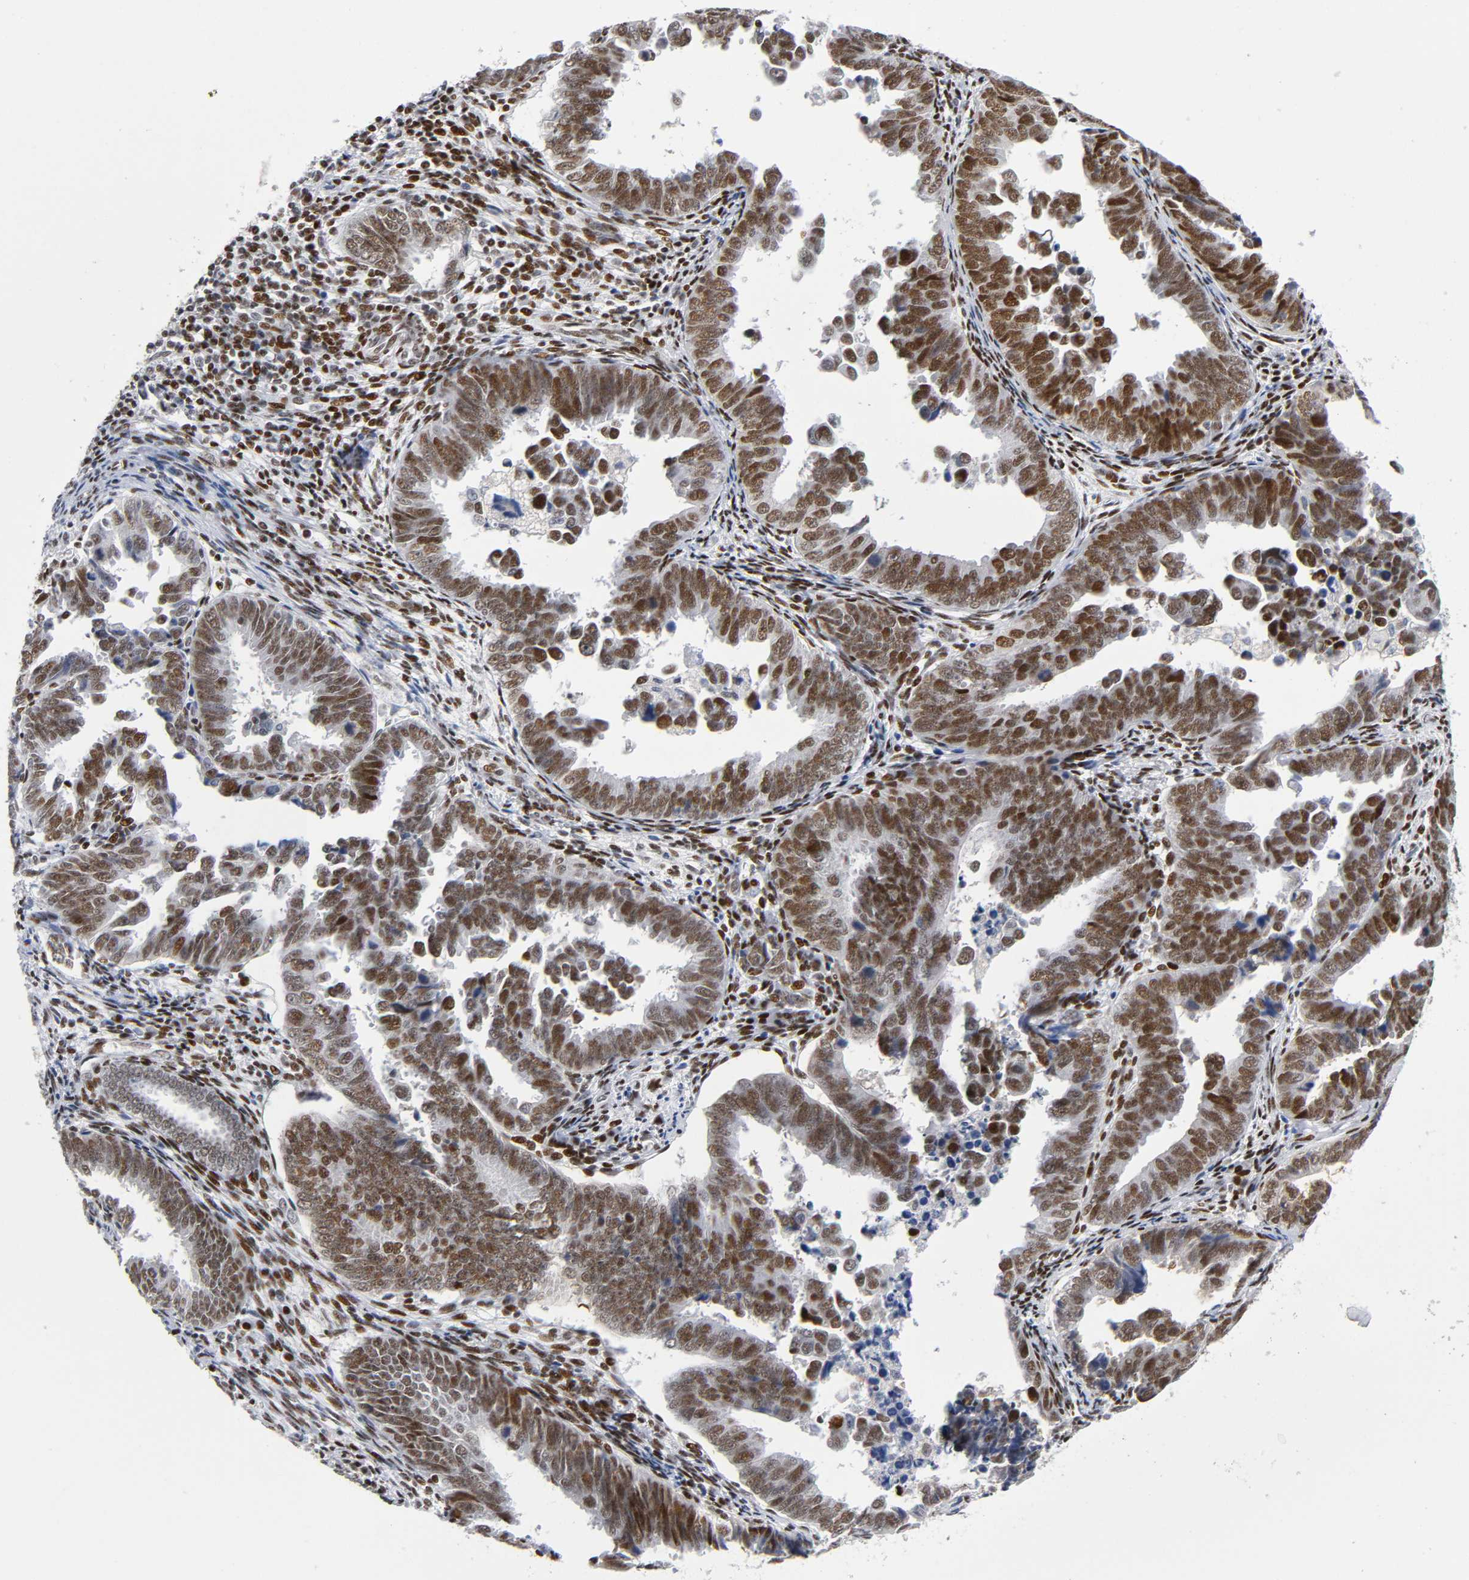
{"staining": {"intensity": "strong", "quantity": ">75%", "location": "nuclear"}, "tissue": "endometrial cancer", "cell_type": "Tumor cells", "image_type": "cancer", "snomed": [{"axis": "morphology", "description": "Adenocarcinoma, NOS"}, {"axis": "topography", "description": "Endometrium"}], "caption": "Strong nuclear protein staining is appreciated in about >75% of tumor cells in endometrial cancer. (Brightfield microscopy of DAB IHC at high magnification).", "gene": "SP3", "patient": {"sex": "female", "age": 75}}